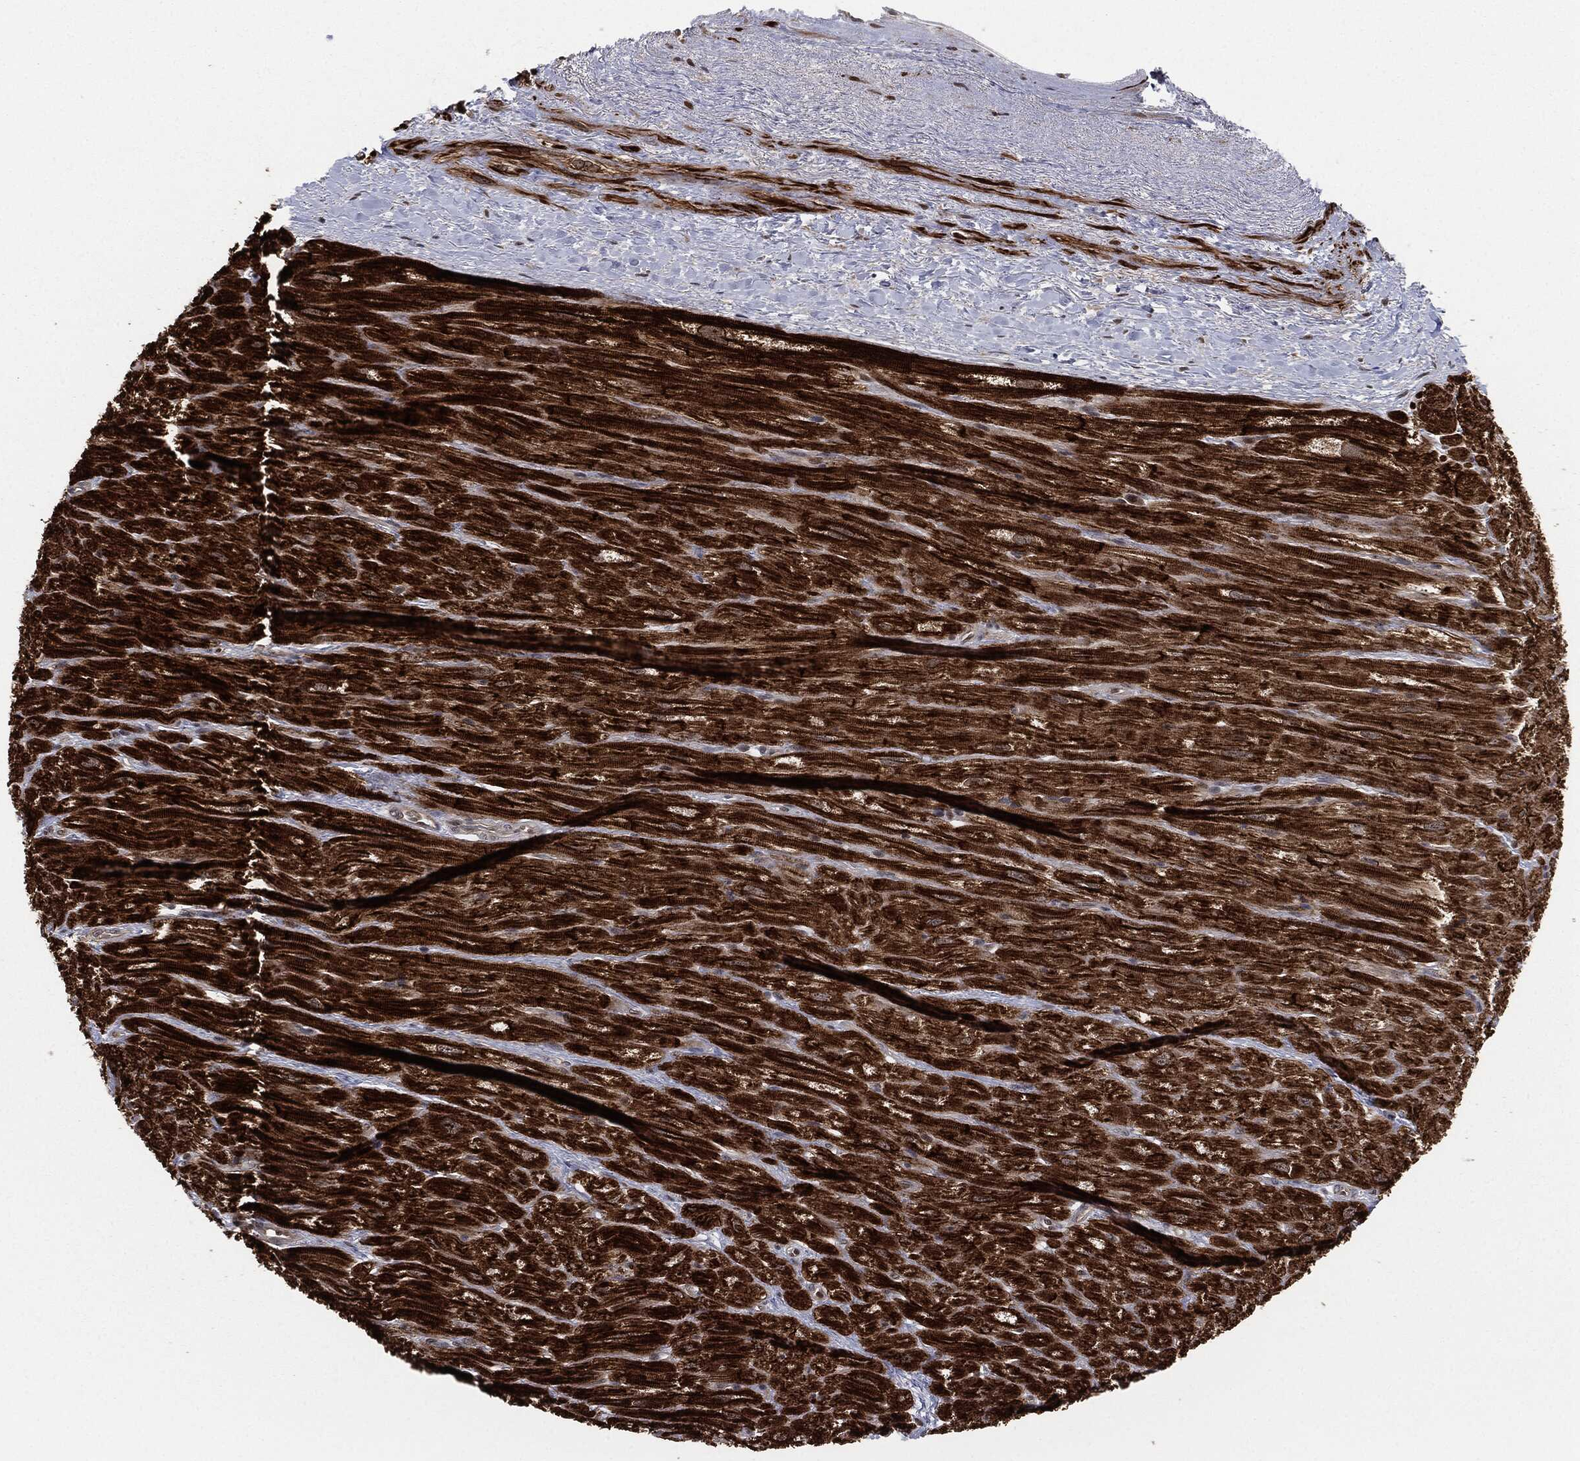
{"staining": {"intensity": "strong", "quantity": ">75%", "location": "cytoplasmic/membranous"}, "tissue": "heart muscle", "cell_type": "Cardiomyocytes", "image_type": "normal", "snomed": [{"axis": "morphology", "description": "Normal tissue, NOS"}, {"axis": "topography", "description": "Heart"}], "caption": "High-magnification brightfield microscopy of benign heart muscle stained with DAB (brown) and counterstained with hematoxylin (blue). cardiomyocytes exhibit strong cytoplasmic/membranous positivity is appreciated in approximately>75% of cells.", "gene": "CAPRIN2", "patient": {"sex": "male", "age": 62}}